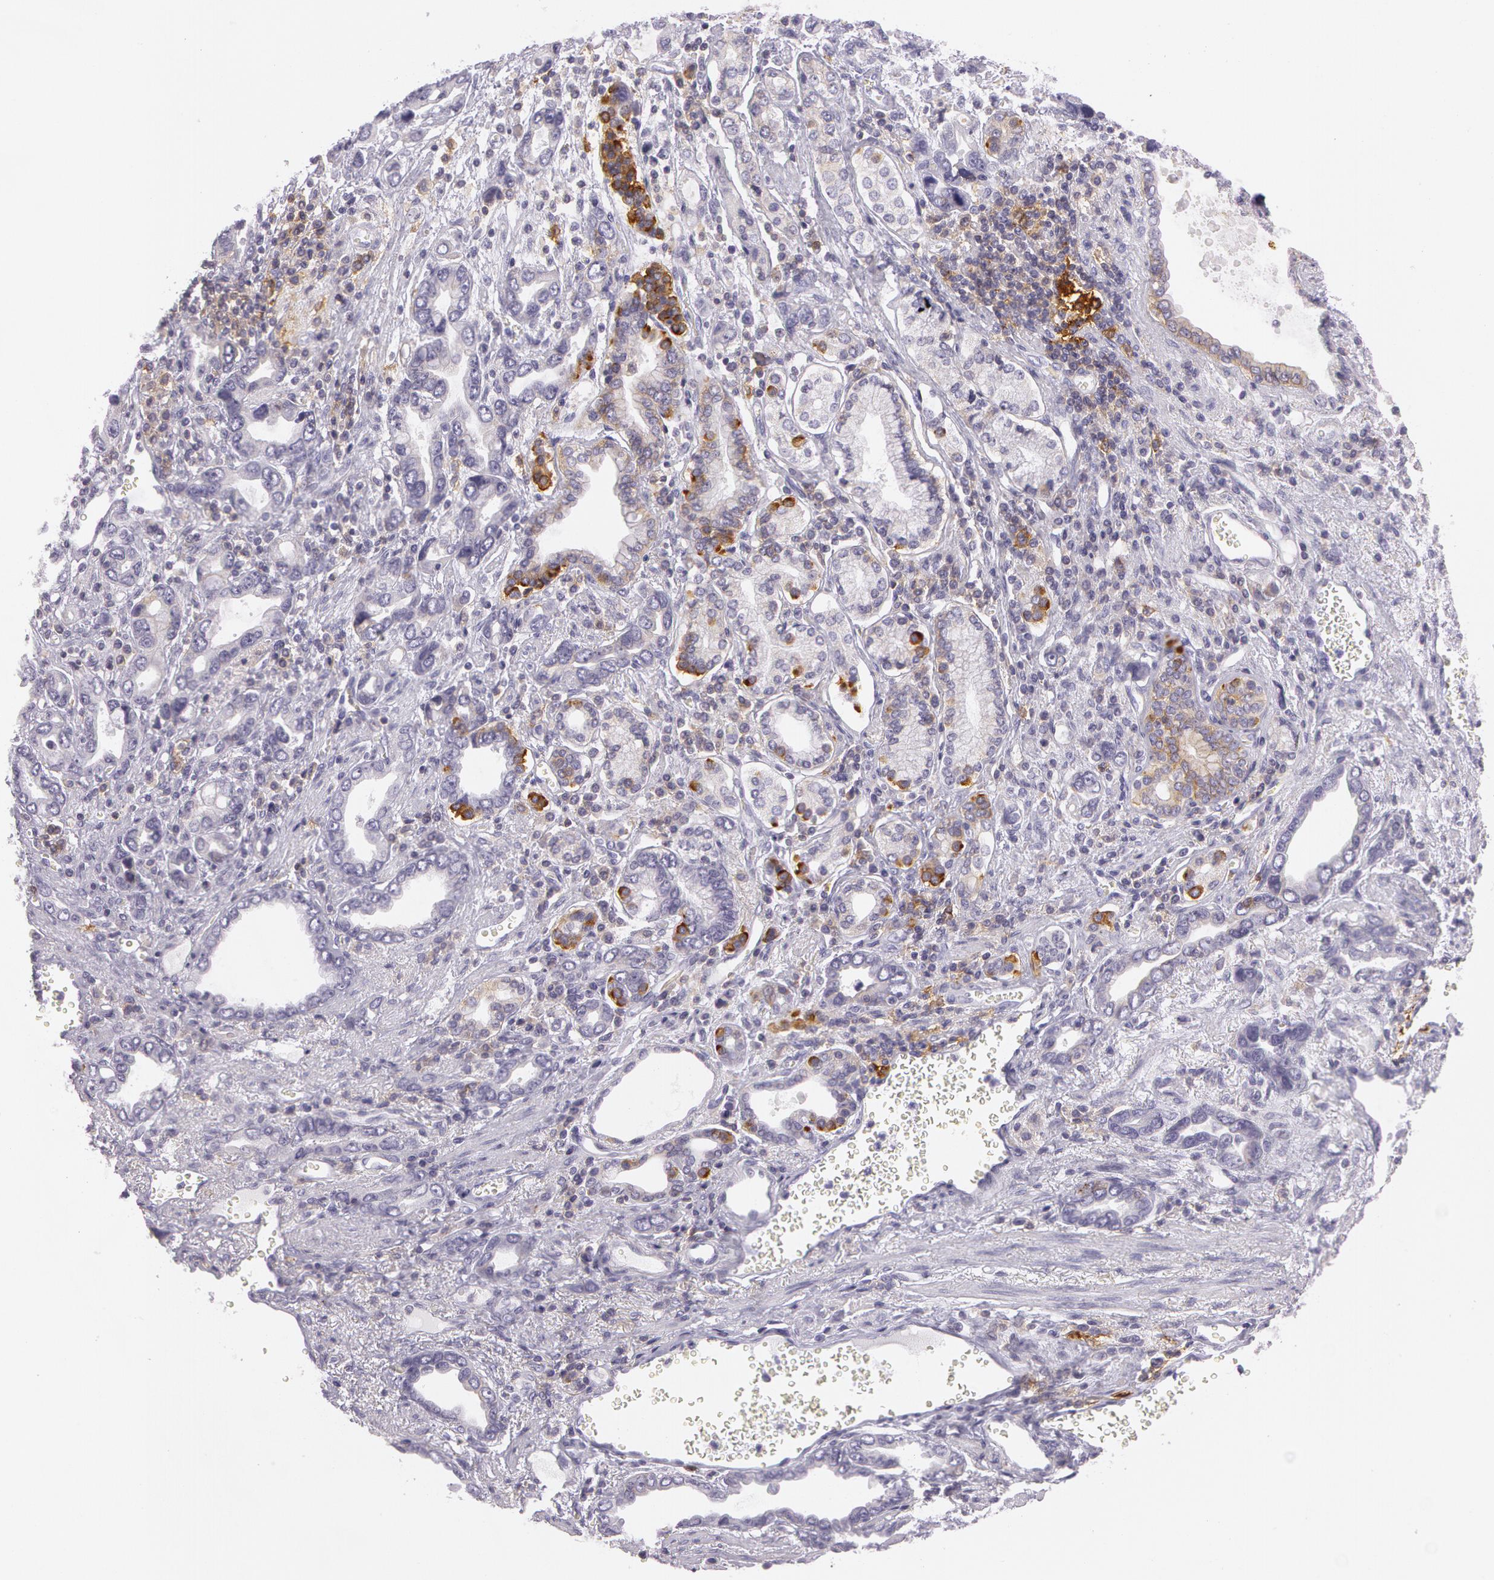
{"staining": {"intensity": "strong", "quantity": "25%-75%", "location": "cytoplasmic/membranous"}, "tissue": "stomach cancer", "cell_type": "Tumor cells", "image_type": "cancer", "snomed": [{"axis": "morphology", "description": "Adenocarcinoma, NOS"}, {"axis": "topography", "description": "Stomach"}], "caption": "This micrograph reveals immunohistochemistry staining of human adenocarcinoma (stomach), with high strong cytoplasmic/membranous expression in about 25%-75% of tumor cells.", "gene": "LY75", "patient": {"sex": "male", "age": 78}}